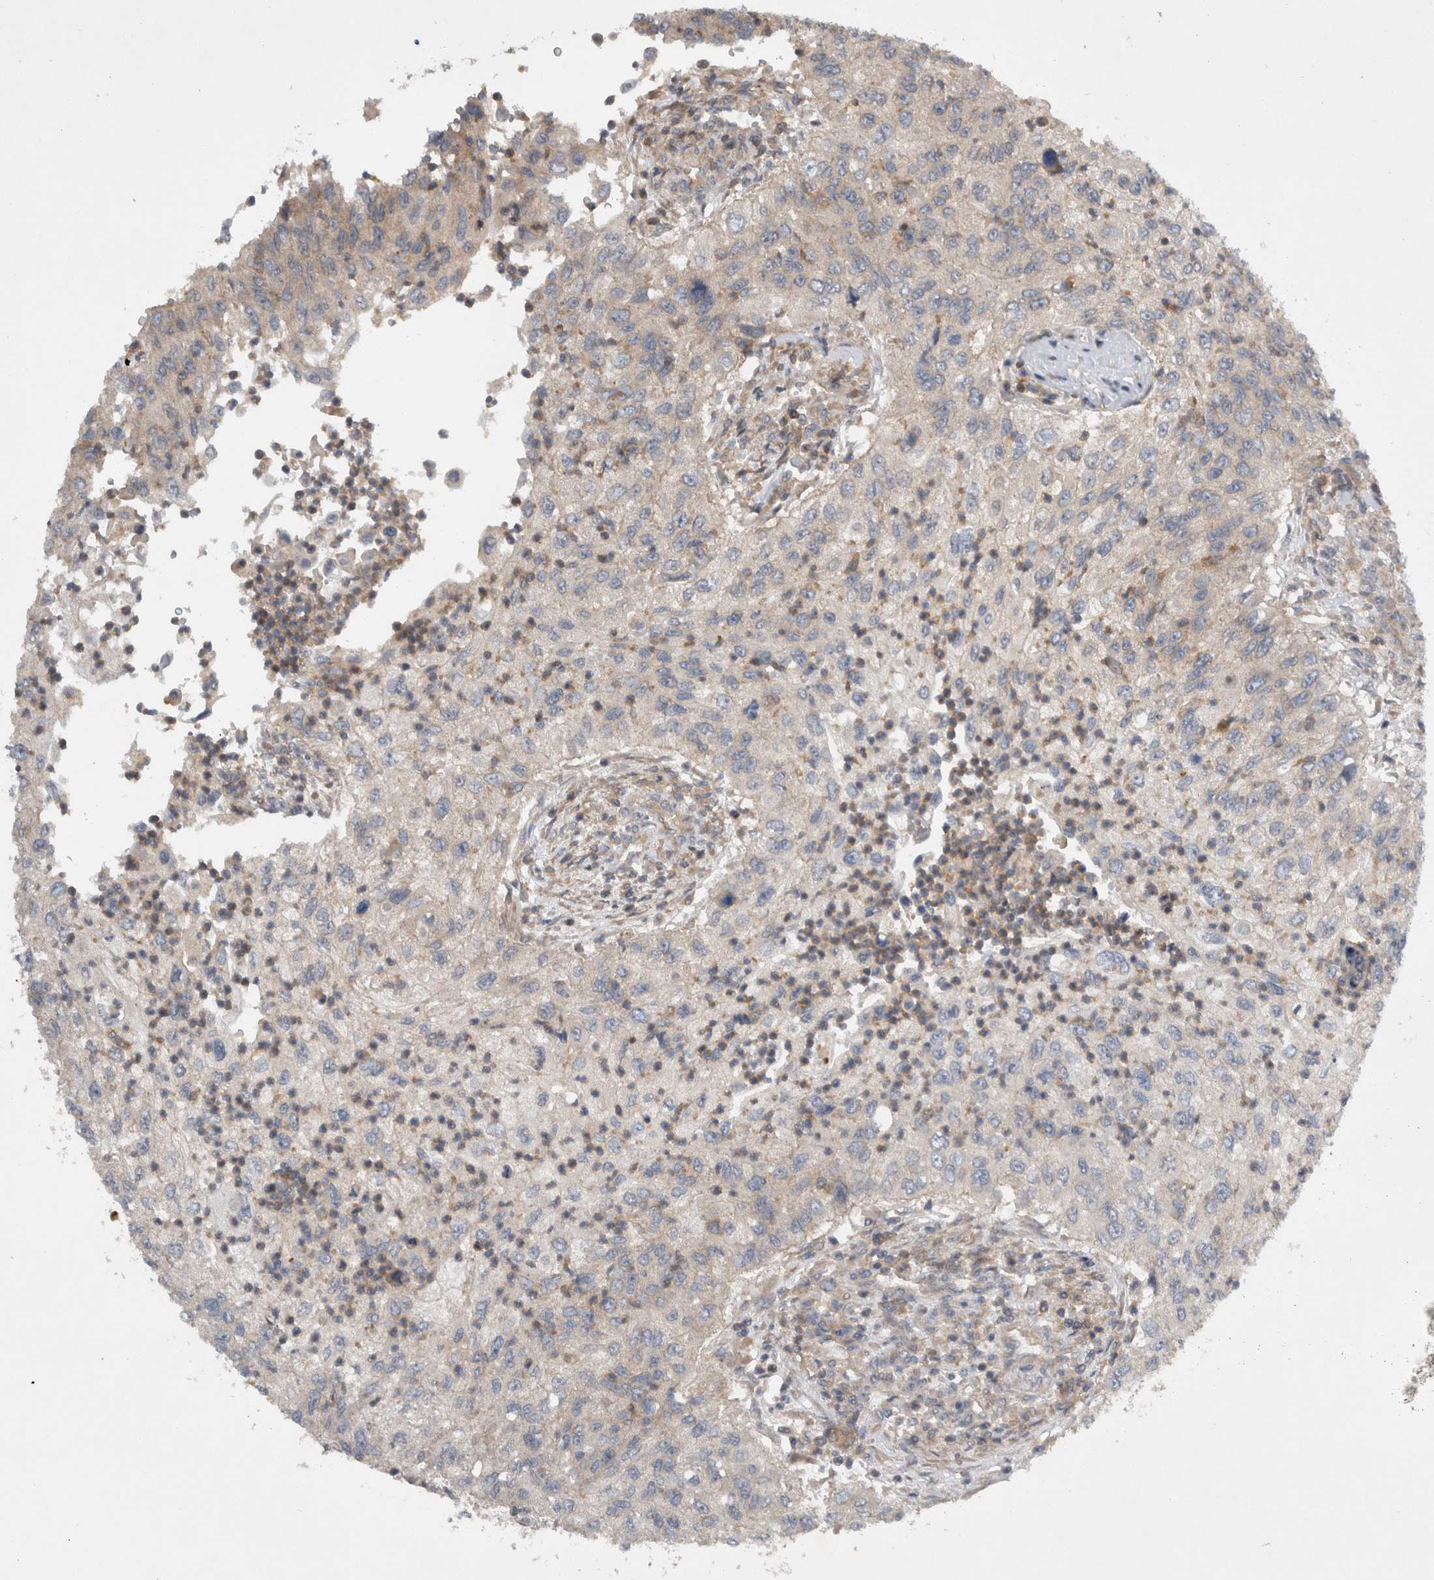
{"staining": {"intensity": "negative", "quantity": "none", "location": "none"}, "tissue": "urothelial cancer", "cell_type": "Tumor cells", "image_type": "cancer", "snomed": [{"axis": "morphology", "description": "Urothelial carcinoma, High grade"}, {"axis": "topography", "description": "Urinary bladder"}], "caption": "Protein analysis of urothelial carcinoma (high-grade) exhibits no significant expression in tumor cells.", "gene": "SCARA5", "patient": {"sex": "female", "age": 60}}